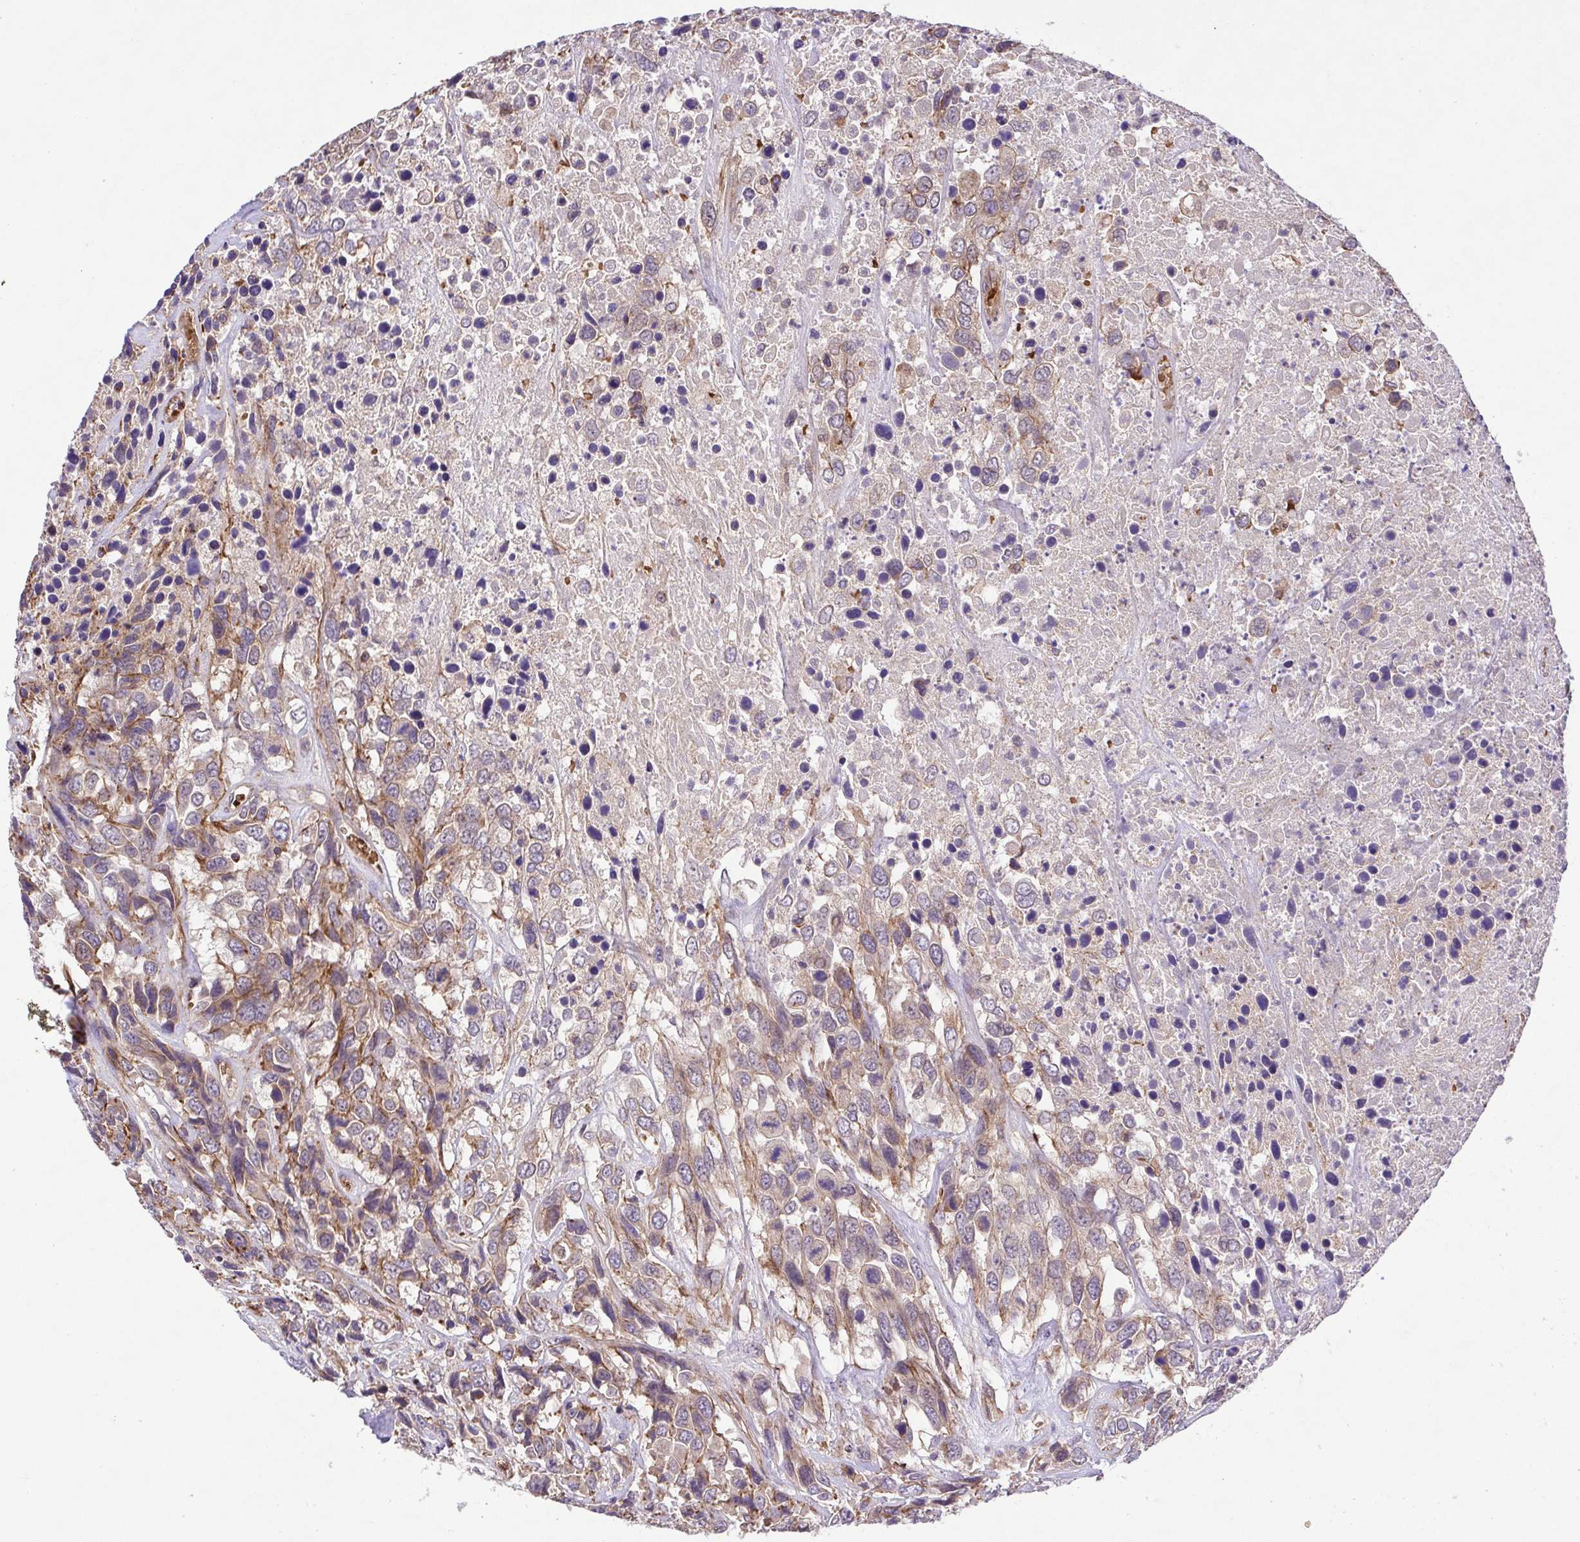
{"staining": {"intensity": "moderate", "quantity": "<25%", "location": "cytoplasmic/membranous"}, "tissue": "urothelial cancer", "cell_type": "Tumor cells", "image_type": "cancer", "snomed": [{"axis": "morphology", "description": "Urothelial carcinoma, High grade"}, {"axis": "topography", "description": "Urinary bladder"}], "caption": "The immunohistochemical stain highlights moderate cytoplasmic/membranous expression in tumor cells of high-grade urothelial carcinoma tissue.", "gene": "IDE", "patient": {"sex": "female", "age": 70}}